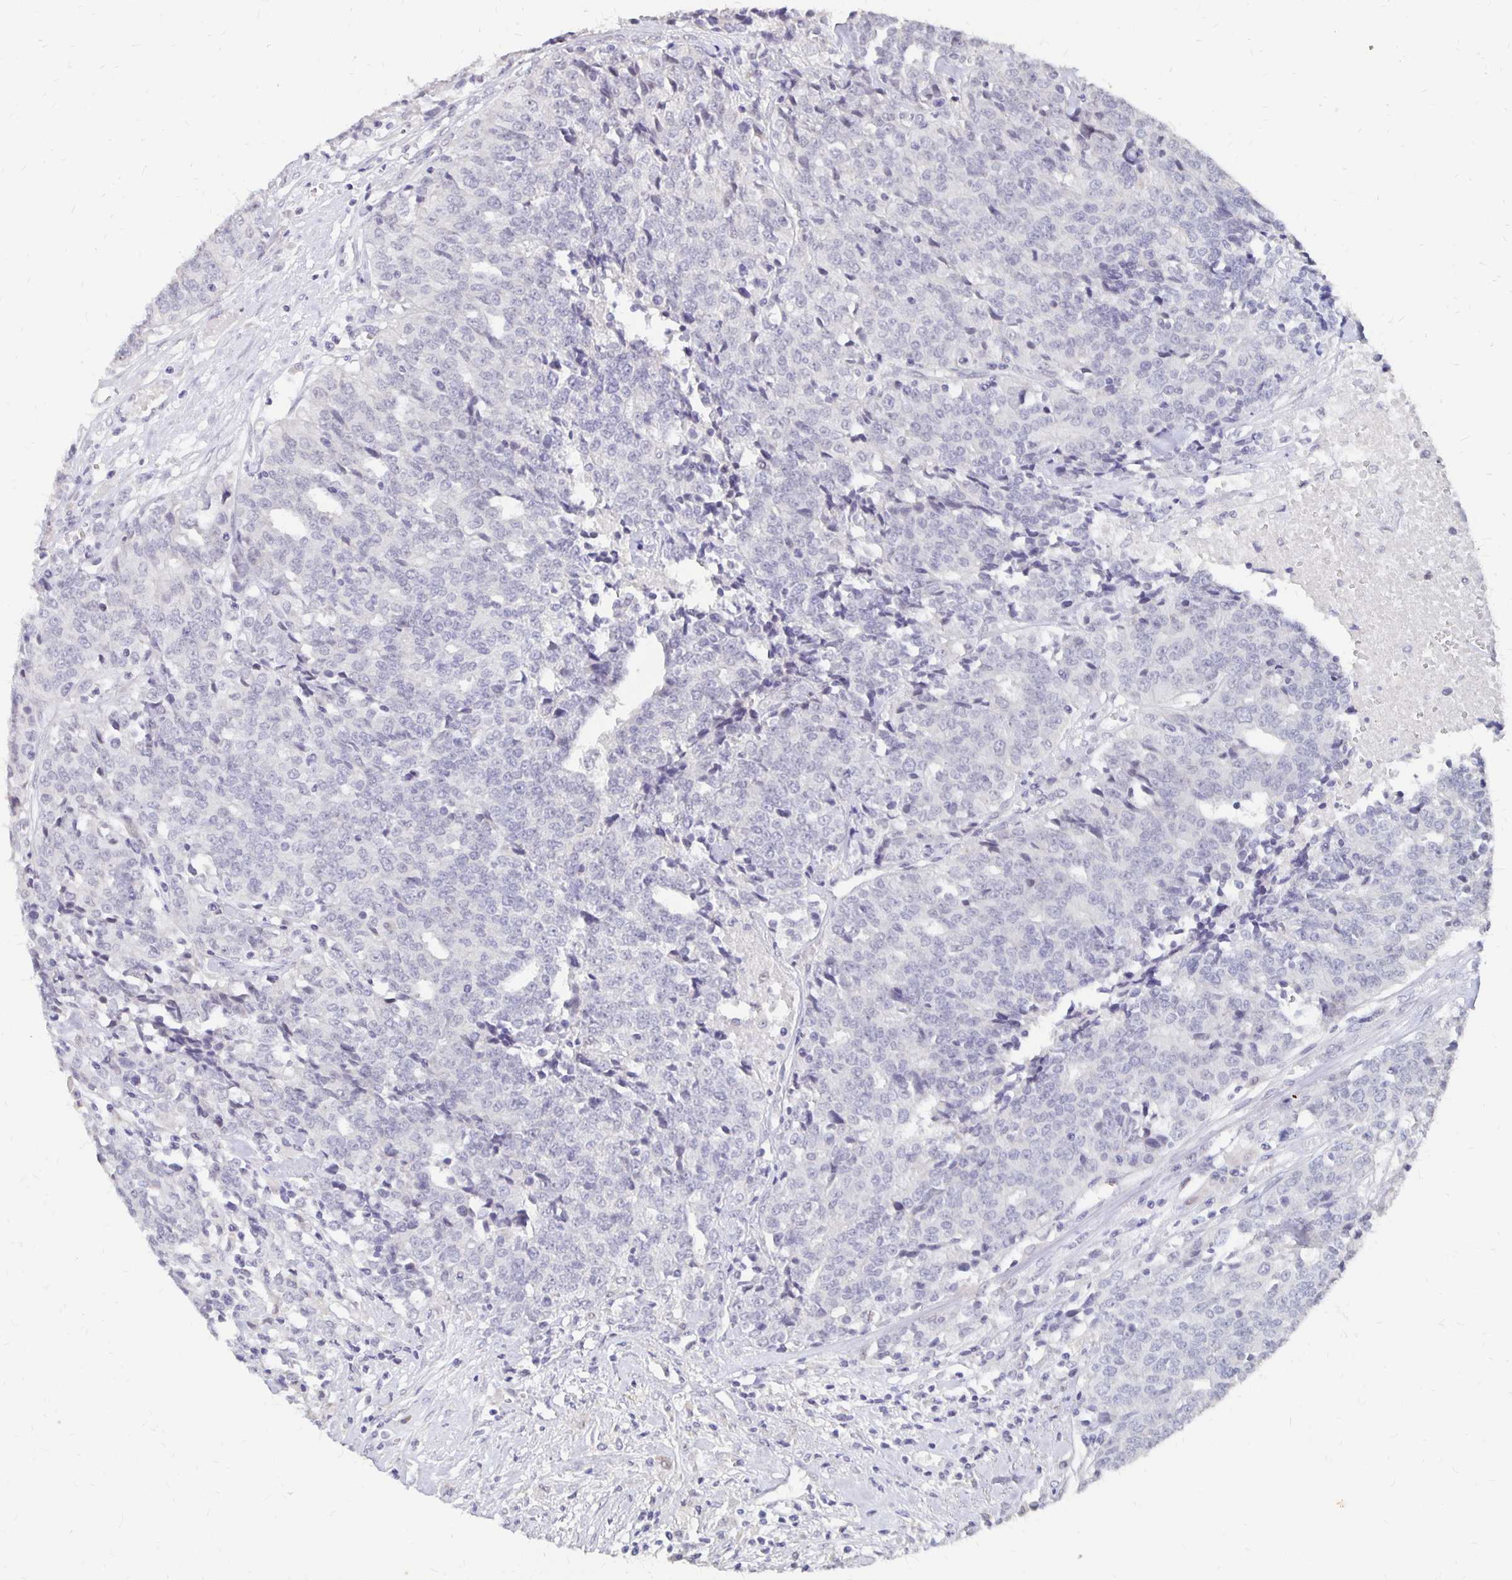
{"staining": {"intensity": "negative", "quantity": "none", "location": "none"}, "tissue": "prostate cancer", "cell_type": "Tumor cells", "image_type": "cancer", "snomed": [{"axis": "morphology", "description": "Adenocarcinoma, High grade"}, {"axis": "topography", "description": "Prostate and seminal vesicle, NOS"}], "caption": "Immunohistochemical staining of human high-grade adenocarcinoma (prostate) exhibits no significant expression in tumor cells.", "gene": "ATOSB", "patient": {"sex": "male", "age": 60}}